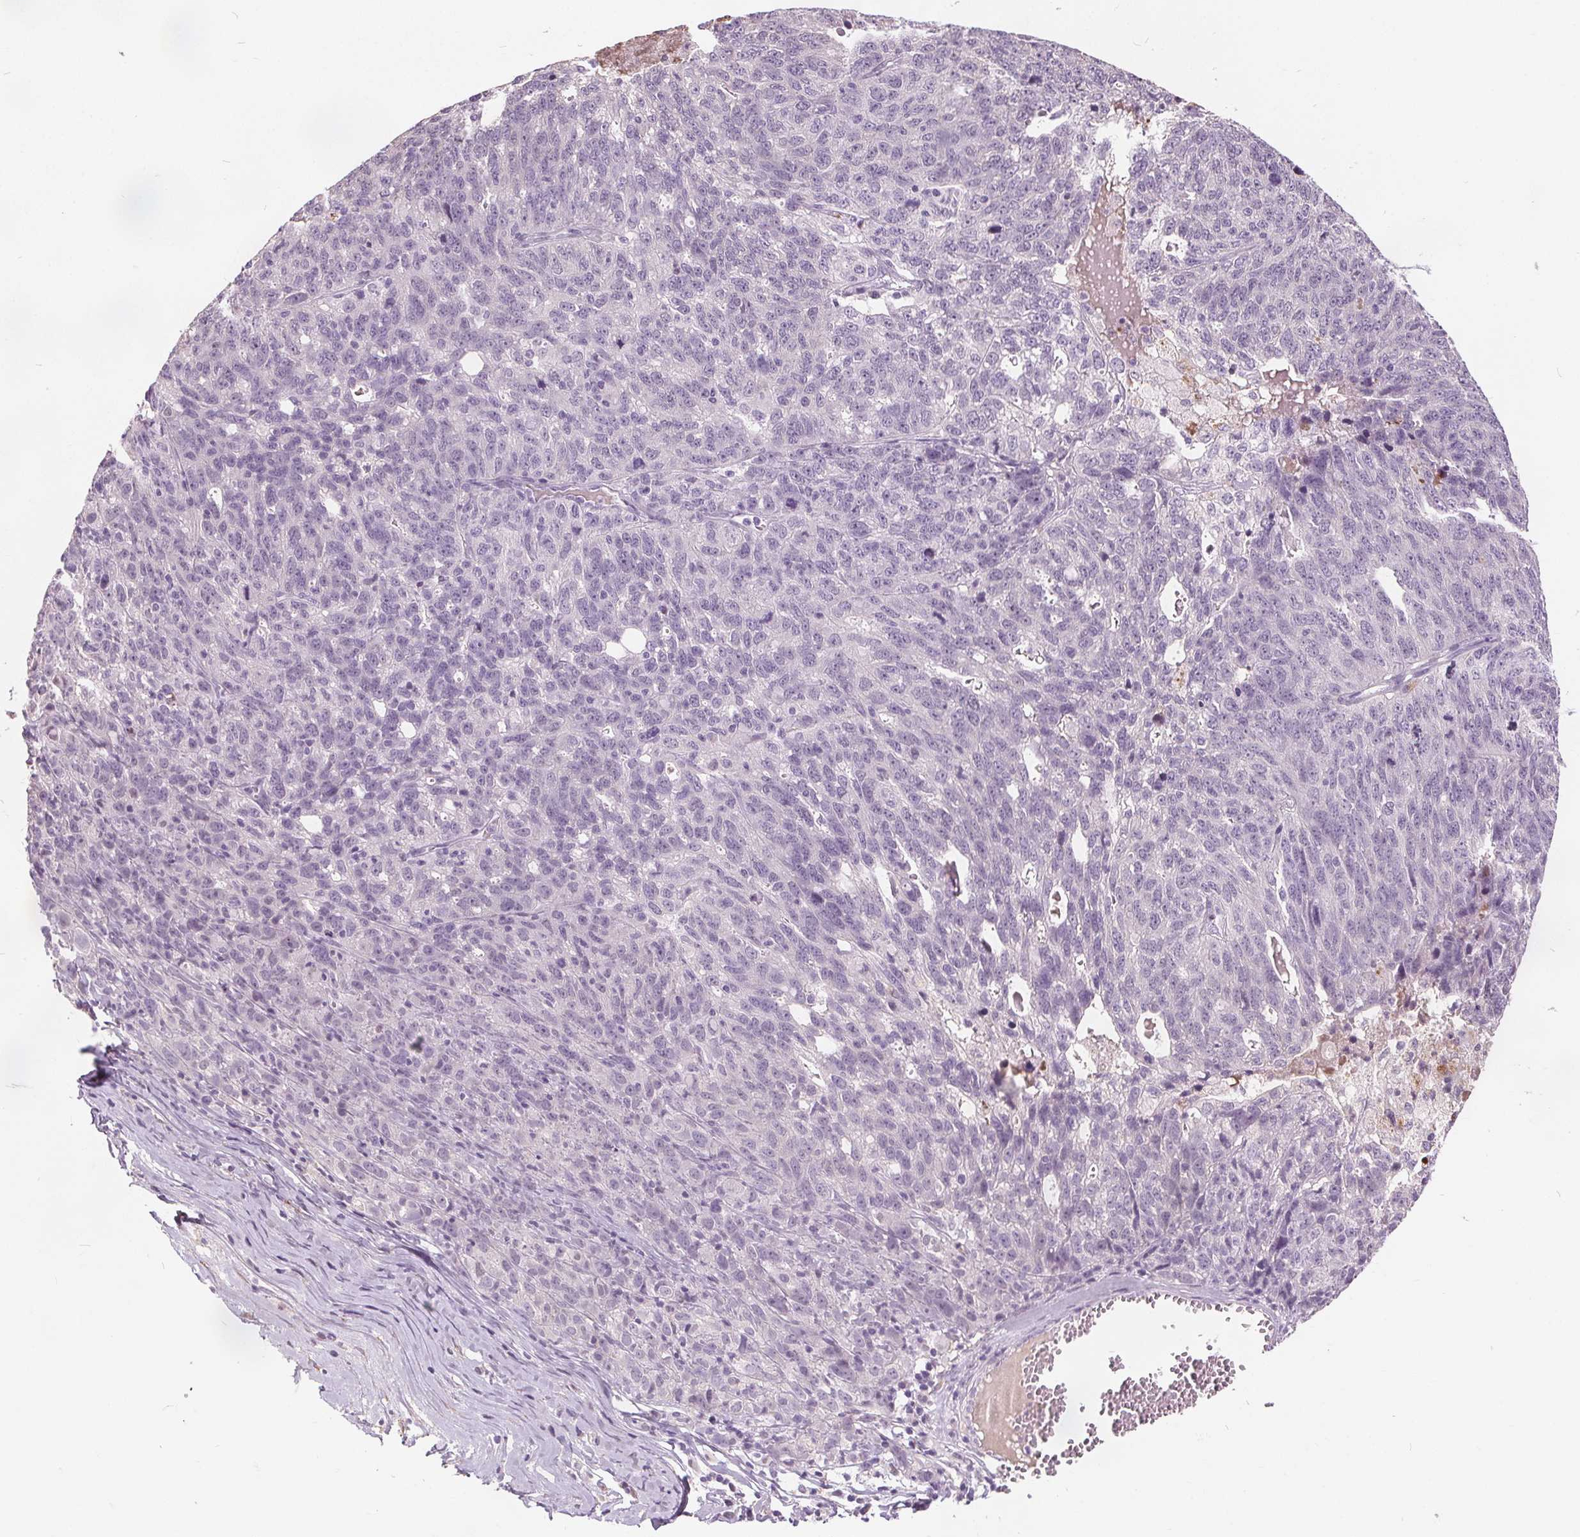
{"staining": {"intensity": "negative", "quantity": "none", "location": "none"}, "tissue": "ovarian cancer", "cell_type": "Tumor cells", "image_type": "cancer", "snomed": [{"axis": "morphology", "description": "Cystadenocarcinoma, serous, NOS"}, {"axis": "topography", "description": "Ovary"}], "caption": "An IHC histopathology image of serous cystadenocarcinoma (ovarian) is shown. There is no staining in tumor cells of serous cystadenocarcinoma (ovarian).", "gene": "ACOX2", "patient": {"sex": "female", "age": 71}}